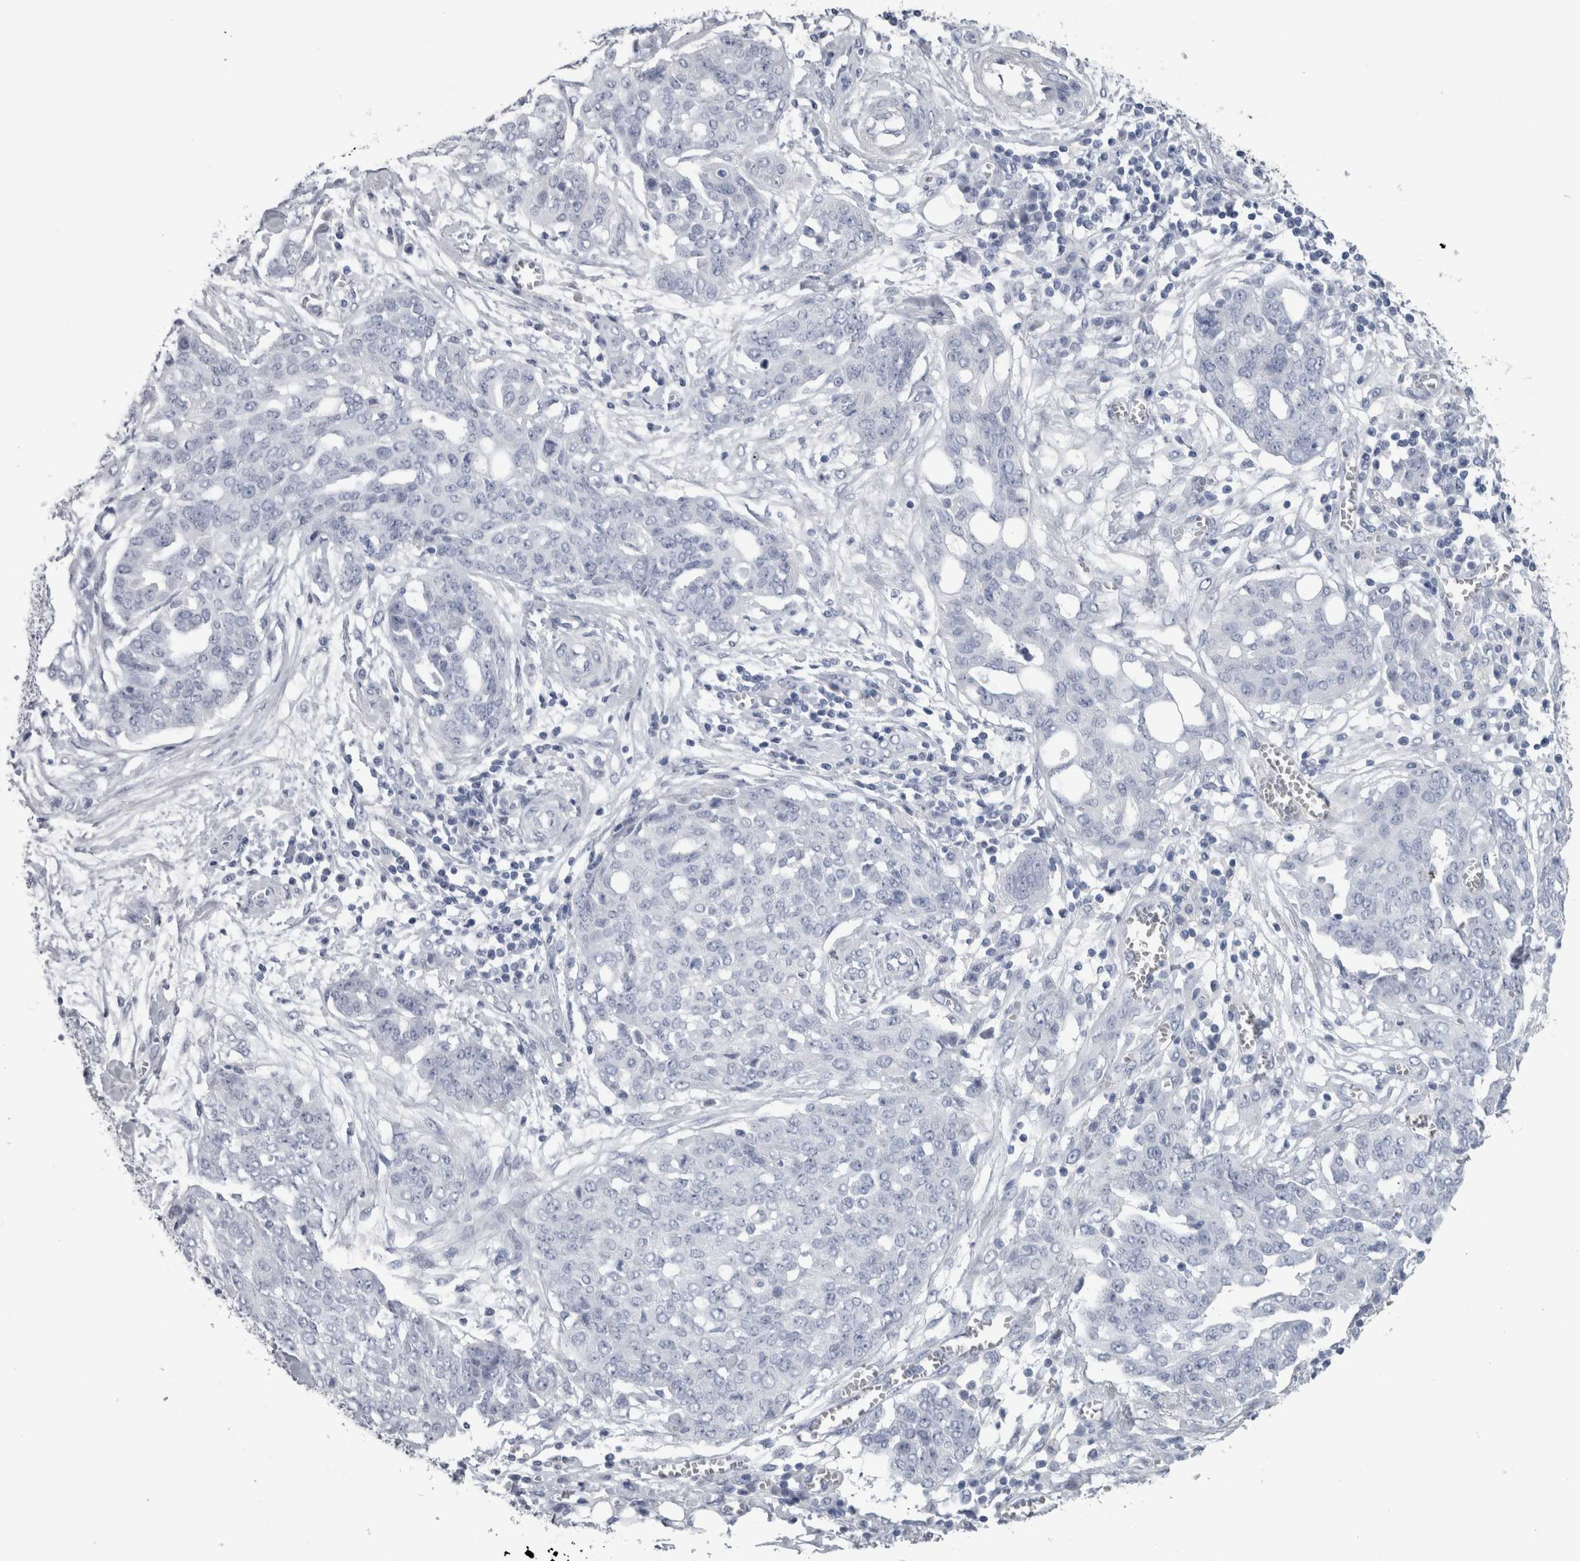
{"staining": {"intensity": "negative", "quantity": "none", "location": "none"}, "tissue": "ovarian cancer", "cell_type": "Tumor cells", "image_type": "cancer", "snomed": [{"axis": "morphology", "description": "Cystadenocarcinoma, serous, NOS"}, {"axis": "topography", "description": "Soft tissue"}, {"axis": "topography", "description": "Ovary"}], "caption": "Immunohistochemical staining of human ovarian cancer shows no significant positivity in tumor cells. (Stains: DAB (3,3'-diaminobenzidine) immunohistochemistry (IHC) with hematoxylin counter stain, Microscopy: brightfield microscopy at high magnification).", "gene": "PTH", "patient": {"sex": "female", "age": 57}}